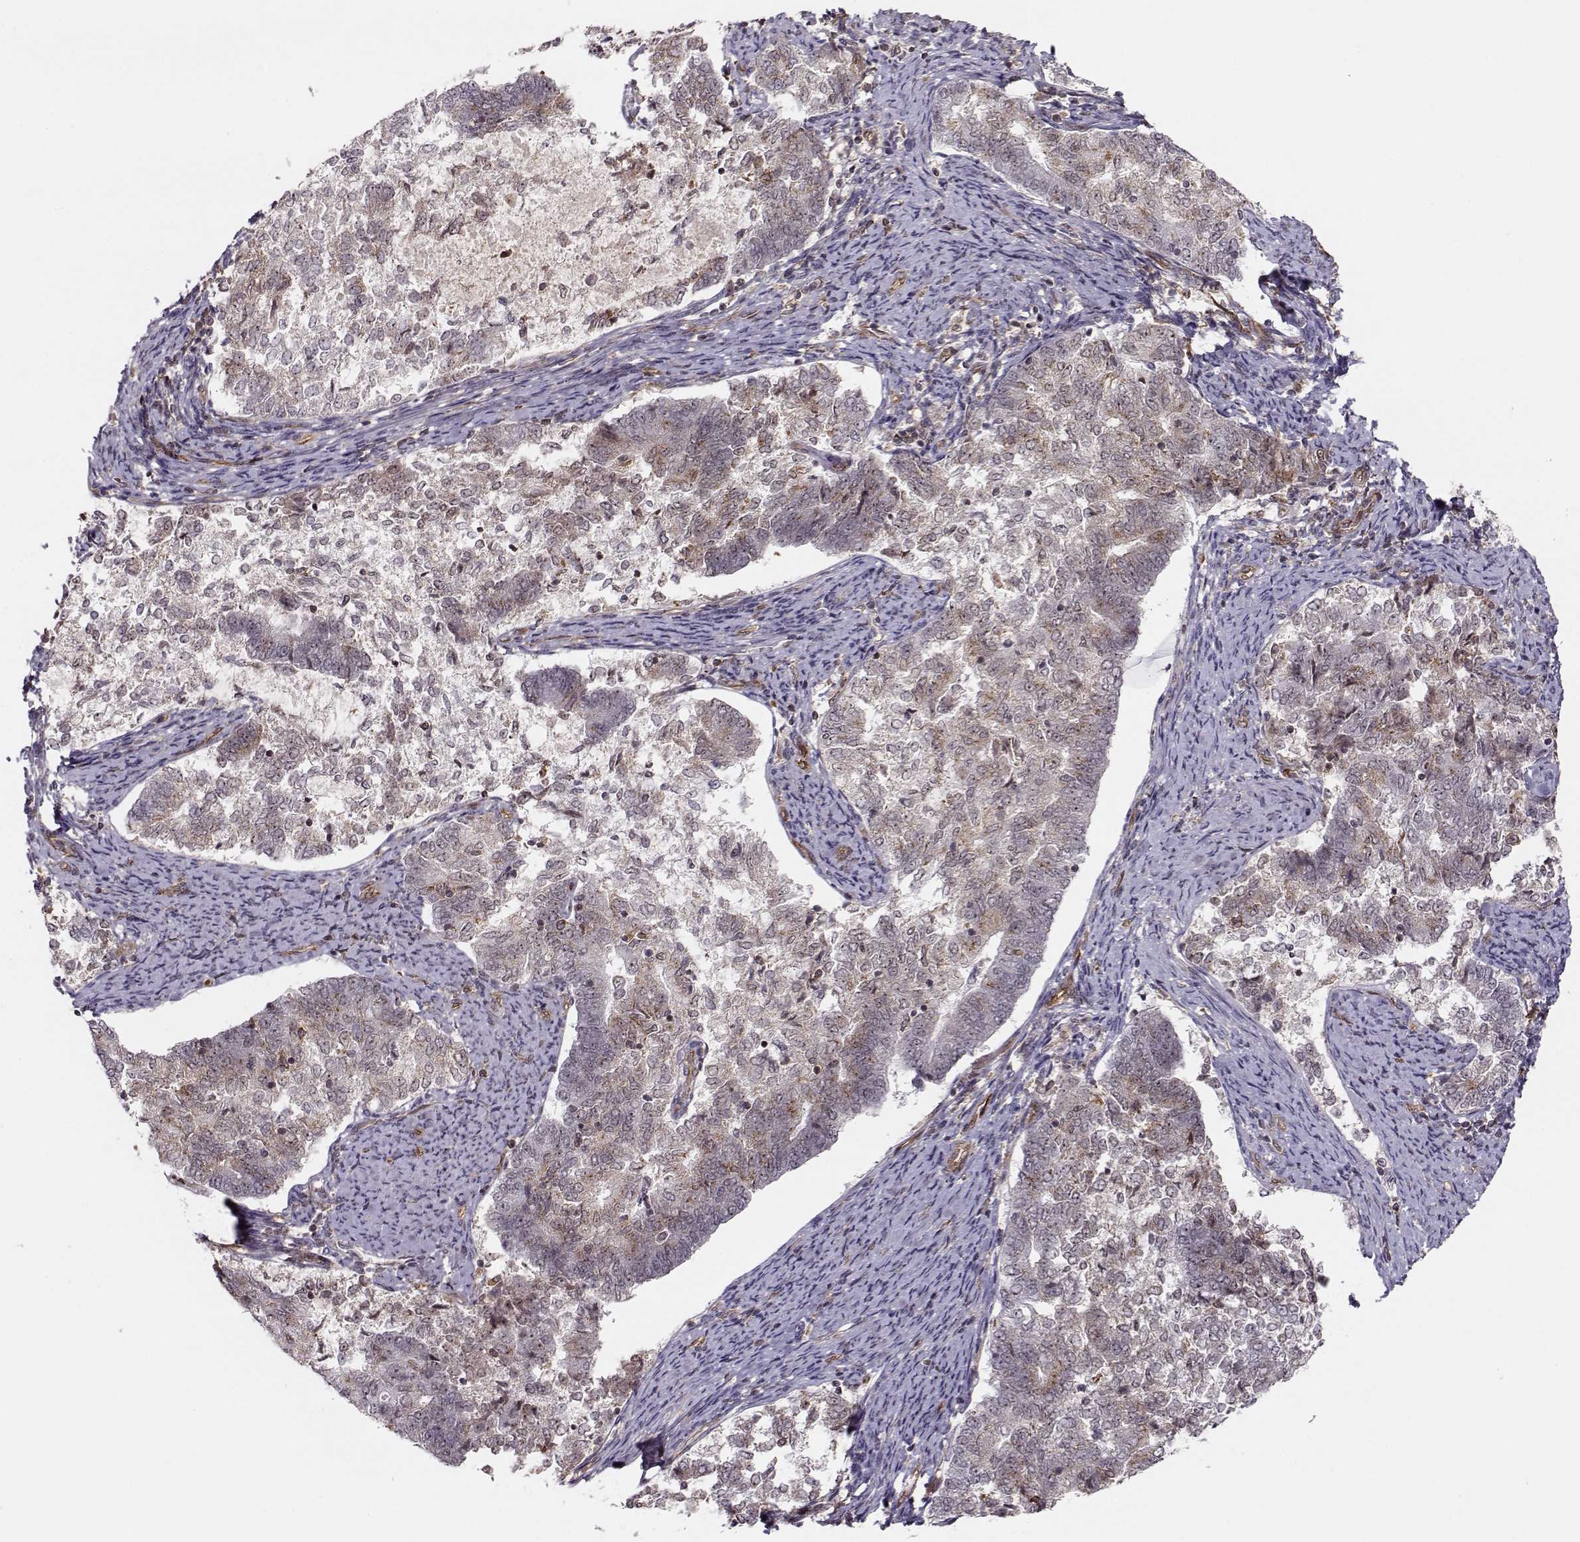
{"staining": {"intensity": "moderate", "quantity": "25%-75%", "location": "cytoplasmic/membranous"}, "tissue": "endometrial cancer", "cell_type": "Tumor cells", "image_type": "cancer", "snomed": [{"axis": "morphology", "description": "Adenocarcinoma, NOS"}, {"axis": "topography", "description": "Endometrium"}], "caption": "Endometrial cancer (adenocarcinoma) tissue demonstrates moderate cytoplasmic/membranous expression in approximately 25%-75% of tumor cells, visualized by immunohistochemistry.", "gene": "CIR1", "patient": {"sex": "female", "age": 65}}